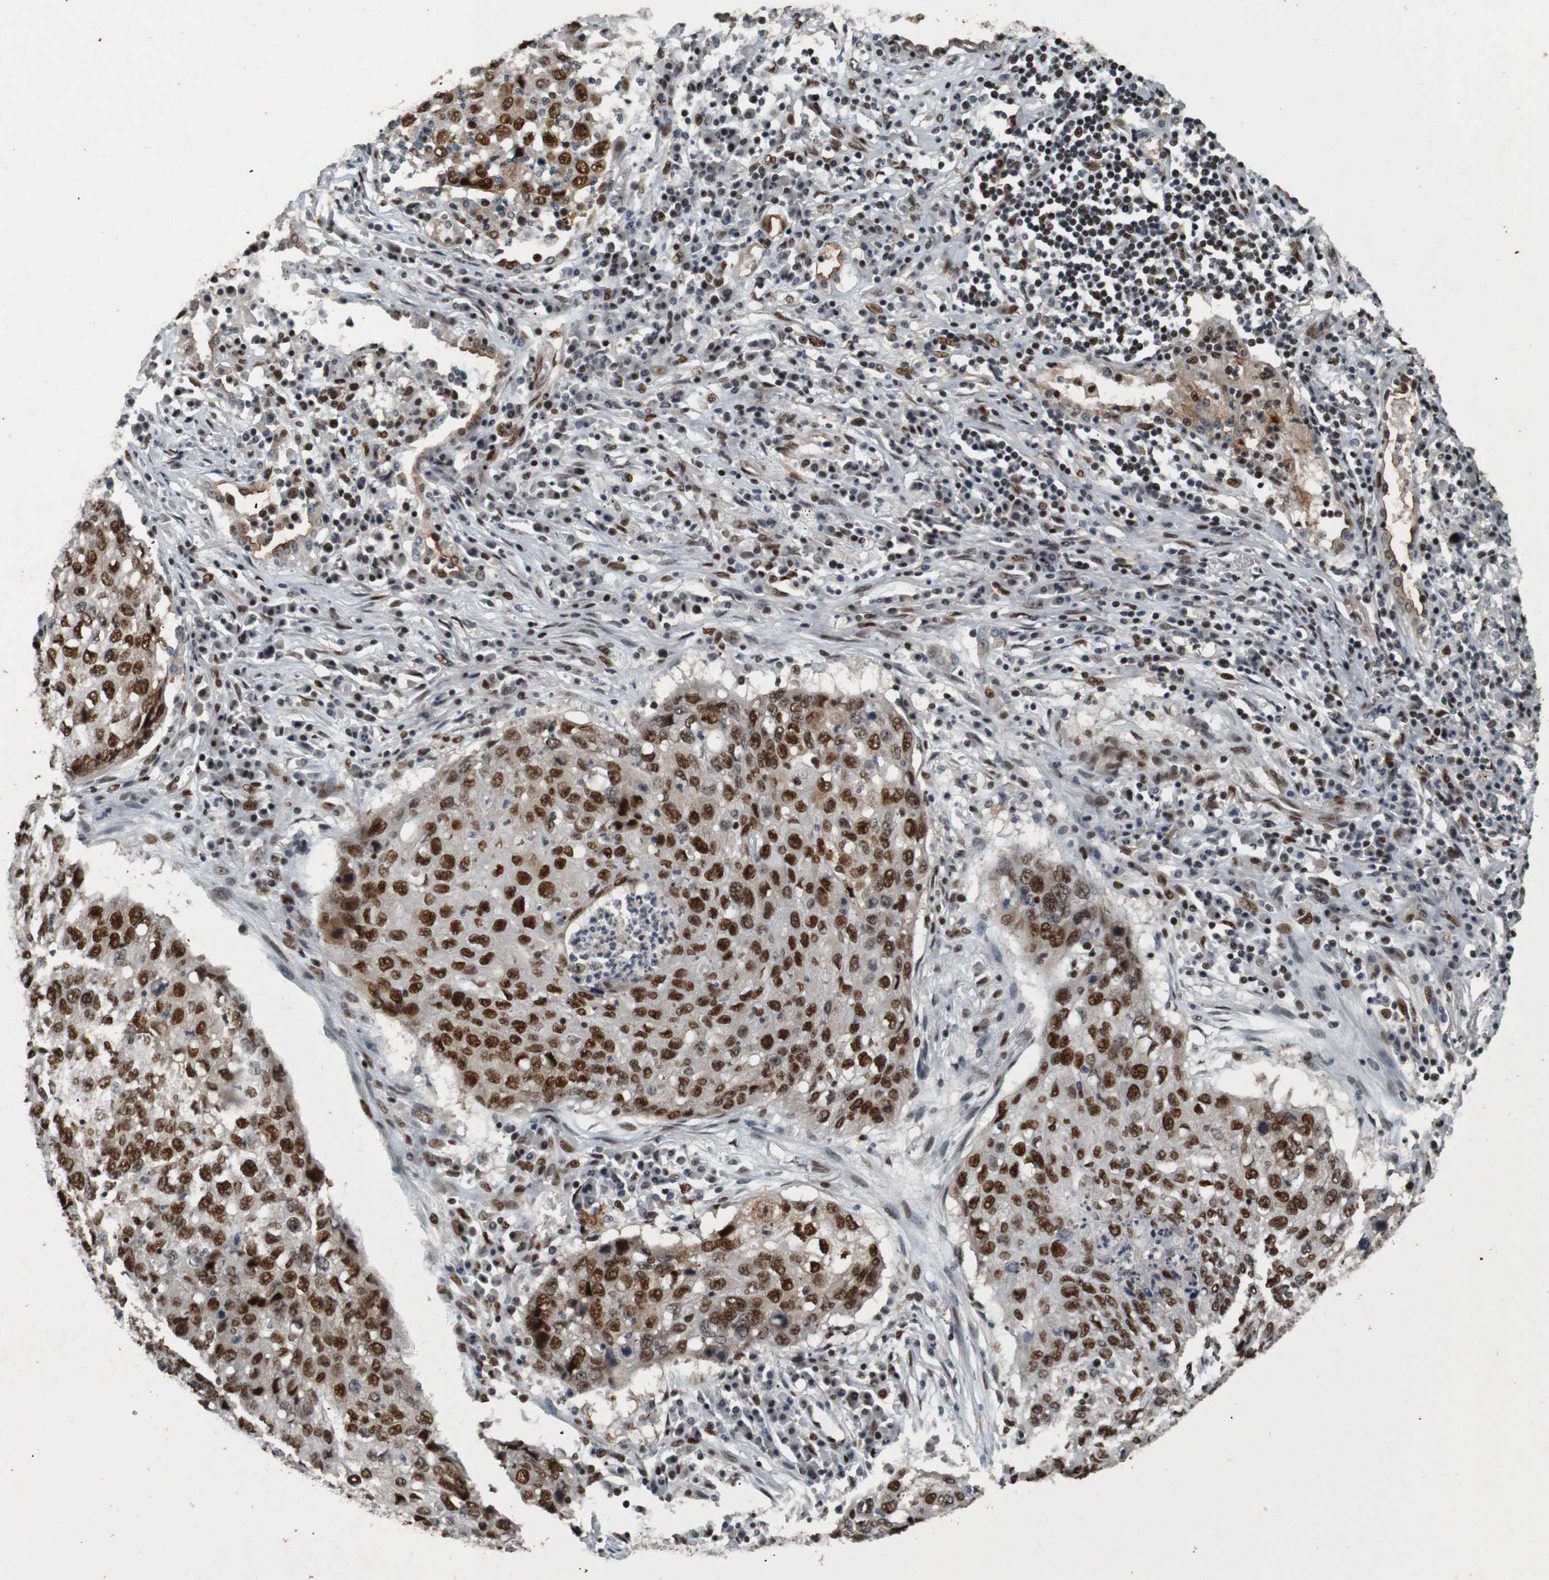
{"staining": {"intensity": "strong", "quantity": "25%-75%", "location": "cytoplasmic/membranous,nuclear"}, "tissue": "lung cancer", "cell_type": "Tumor cells", "image_type": "cancer", "snomed": [{"axis": "morphology", "description": "Squamous cell carcinoma, NOS"}, {"axis": "topography", "description": "Lung"}], "caption": "Human lung cancer (squamous cell carcinoma) stained for a protein (brown) displays strong cytoplasmic/membranous and nuclear positive expression in approximately 25%-75% of tumor cells.", "gene": "HEXIM1", "patient": {"sex": "female", "age": 63}}